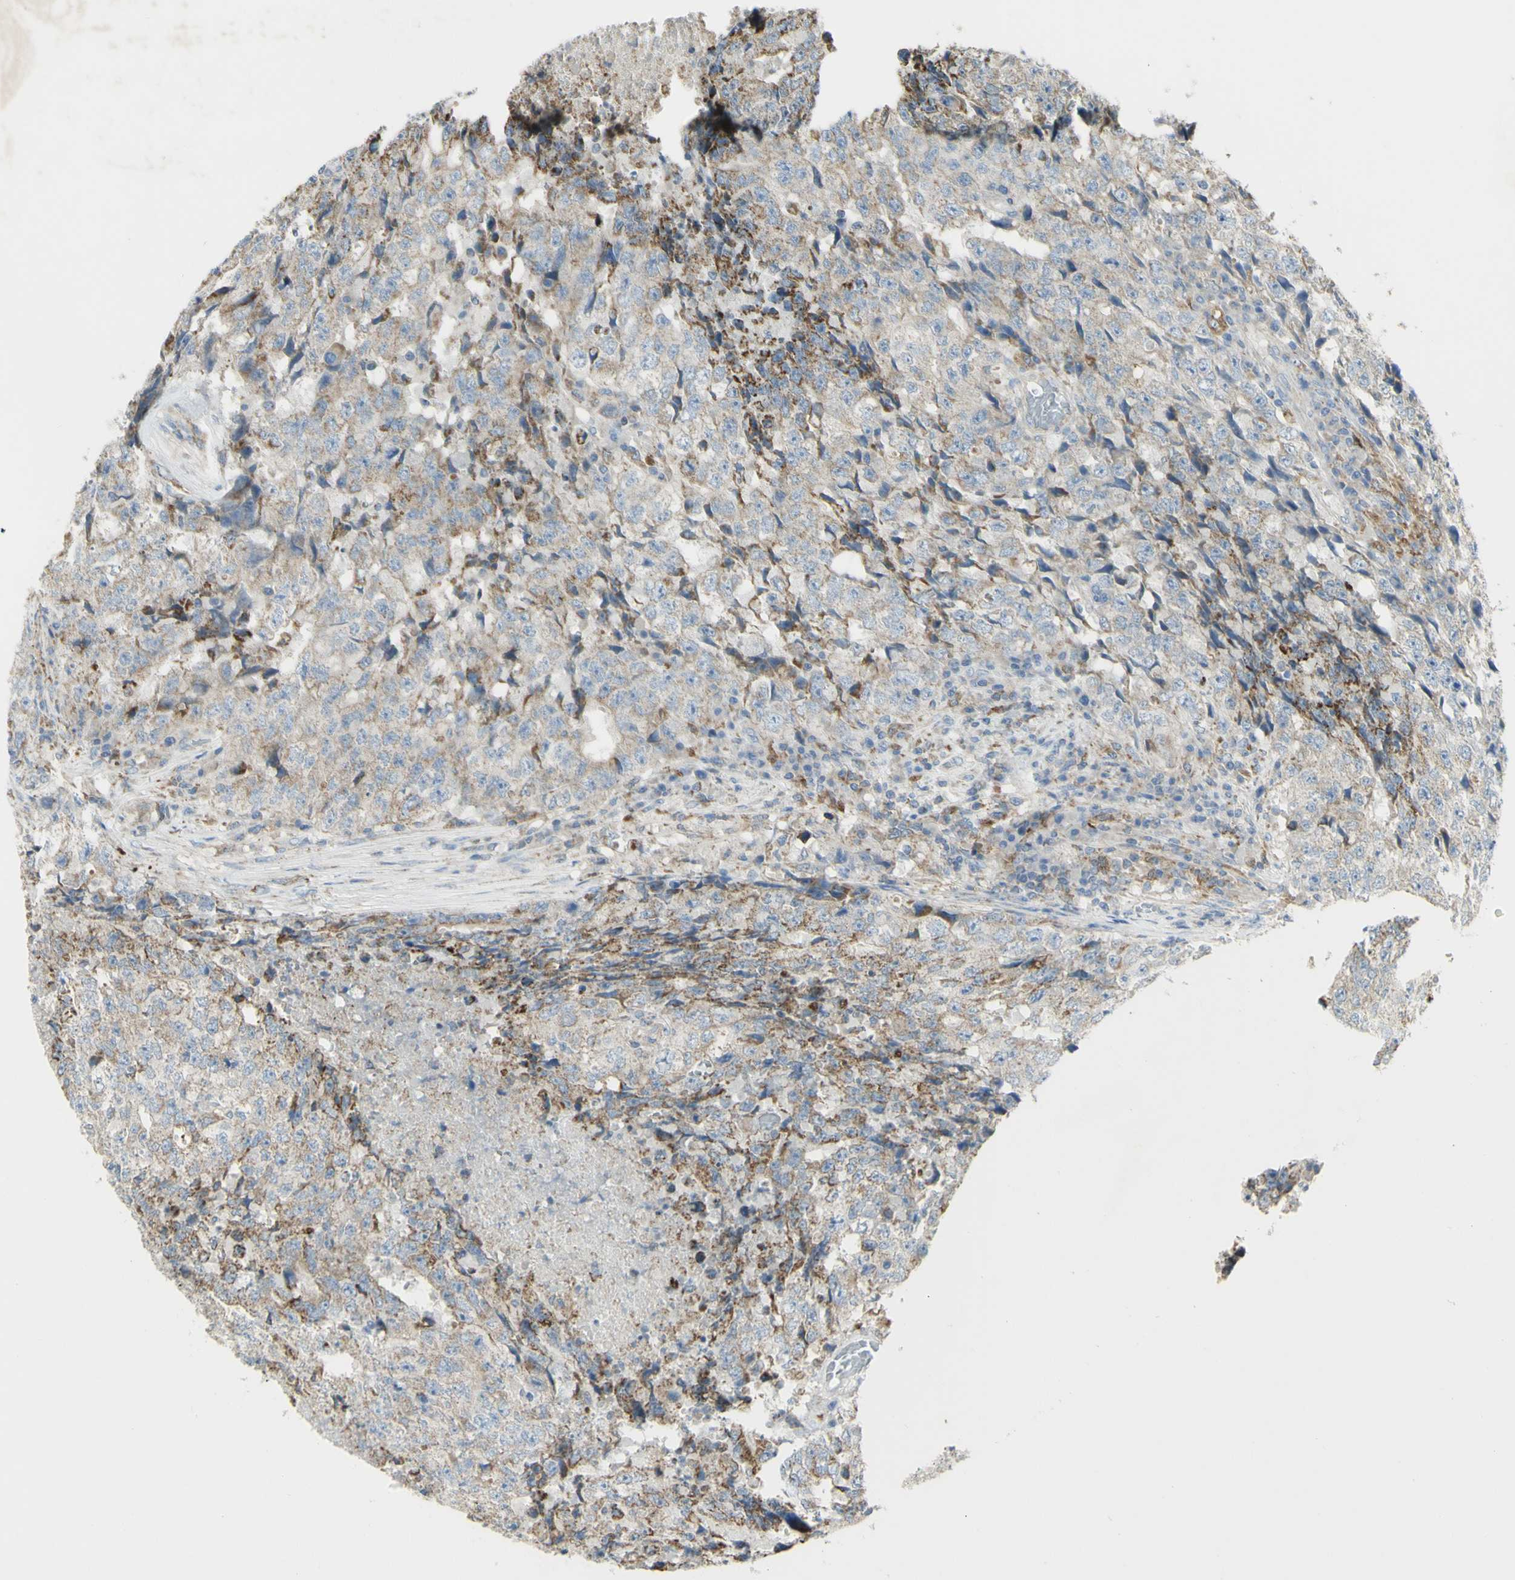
{"staining": {"intensity": "weak", "quantity": "<25%", "location": "cytoplasmic/membranous"}, "tissue": "testis cancer", "cell_type": "Tumor cells", "image_type": "cancer", "snomed": [{"axis": "morphology", "description": "Necrosis, NOS"}, {"axis": "morphology", "description": "Carcinoma, Embryonal, NOS"}, {"axis": "topography", "description": "Testis"}], "caption": "The histopathology image reveals no staining of tumor cells in embryonal carcinoma (testis).", "gene": "CNTNAP1", "patient": {"sex": "male", "age": 19}}